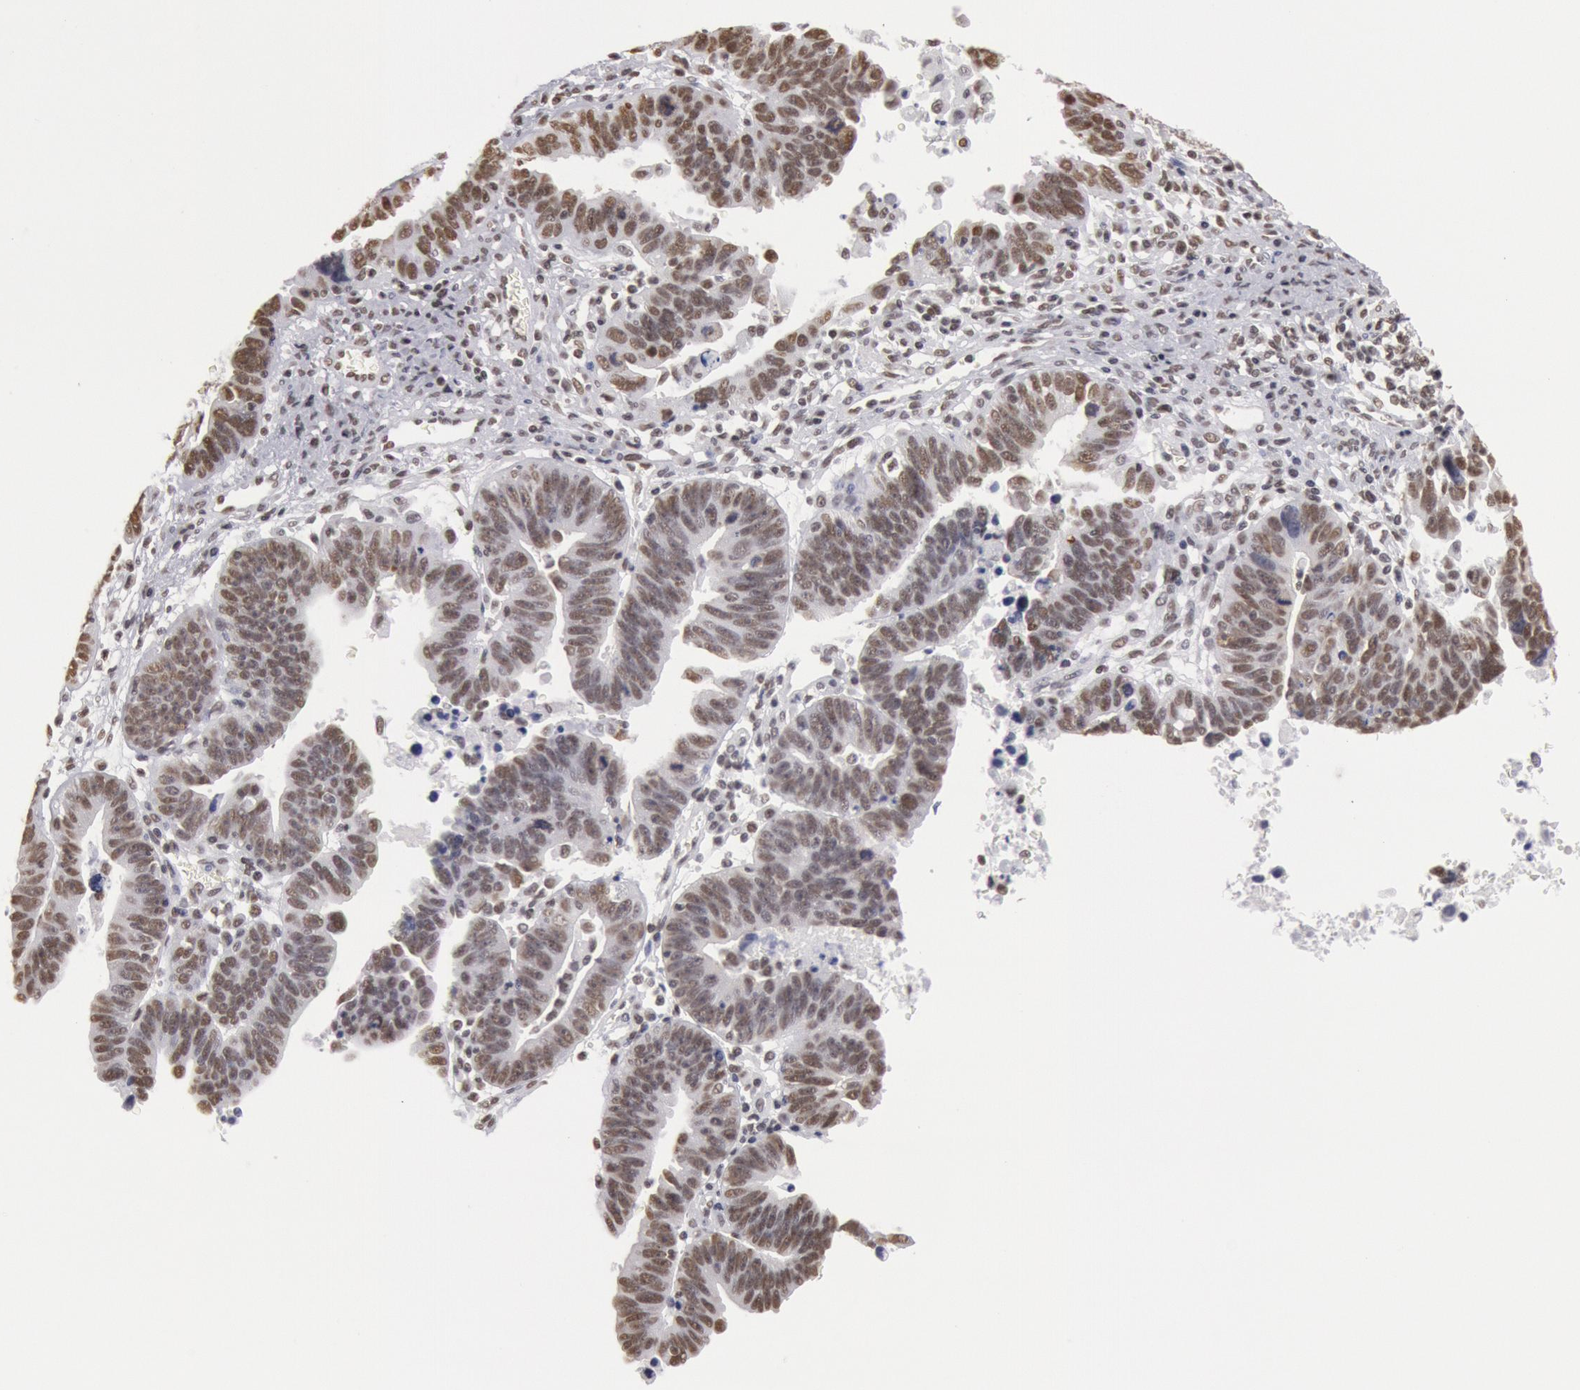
{"staining": {"intensity": "moderate", "quantity": ">75%", "location": "nuclear"}, "tissue": "ovarian cancer", "cell_type": "Tumor cells", "image_type": "cancer", "snomed": [{"axis": "morphology", "description": "Carcinoma, endometroid"}, {"axis": "morphology", "description": "Cystadenocarcinoma, serous, NOS"}, {"axis": "topography", "description": "Ovary"}], "caption": "This histopathology image reveals immunohistochemistry staining of human ovarian cancer (endometroid carcinoma), with medium moderate nuclear positivity in about >75% of tumor cells.", "gene": "ESS2", "patient": {"sex": "female", "age": 45}}